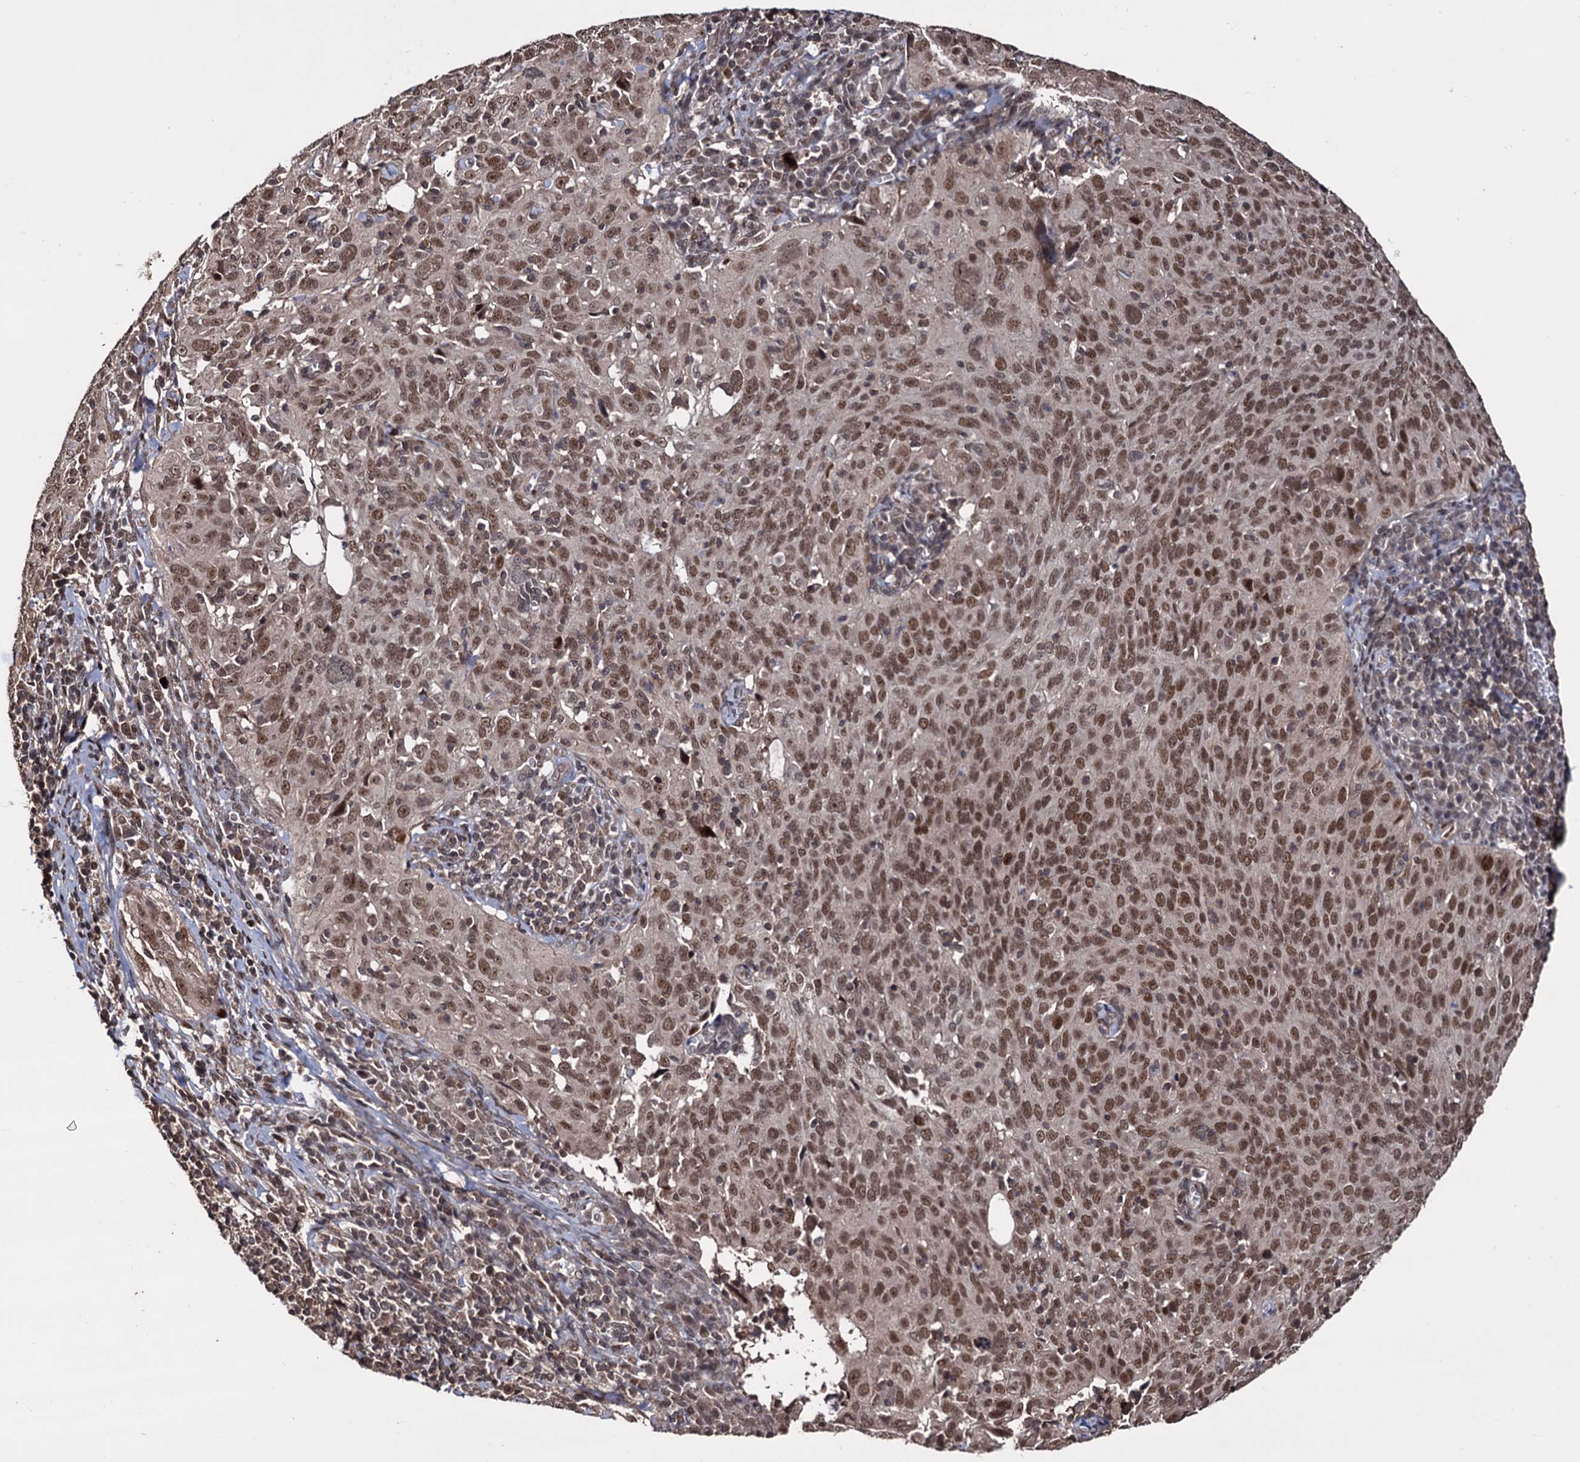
{"staining": {"intensity": "moderate", "quantity": ">75%", "location": "nuclear"}, "tissue": "cervical cancer", "cell_type": "Tumor cells", "image_type": "cancer", "snomed": [{"axis": "morphology", "description": "Squamous cell carcinoma, NOS"}, {"axis": "topography", "description": "Cervix"}], "caption": "Immunohistochemistry (IHC) photomicrograph of neoplastic tissue: human squamous cell carcinoma (cervical) stained using immunohistochemistry (IHC) shows medium levels of moderate protein expression localized specifically in the nuclear of tumor cells, appearing as a nuclear brown color.", "gene": "KLF5", "patient": {"sex": "female", "age": 31}}